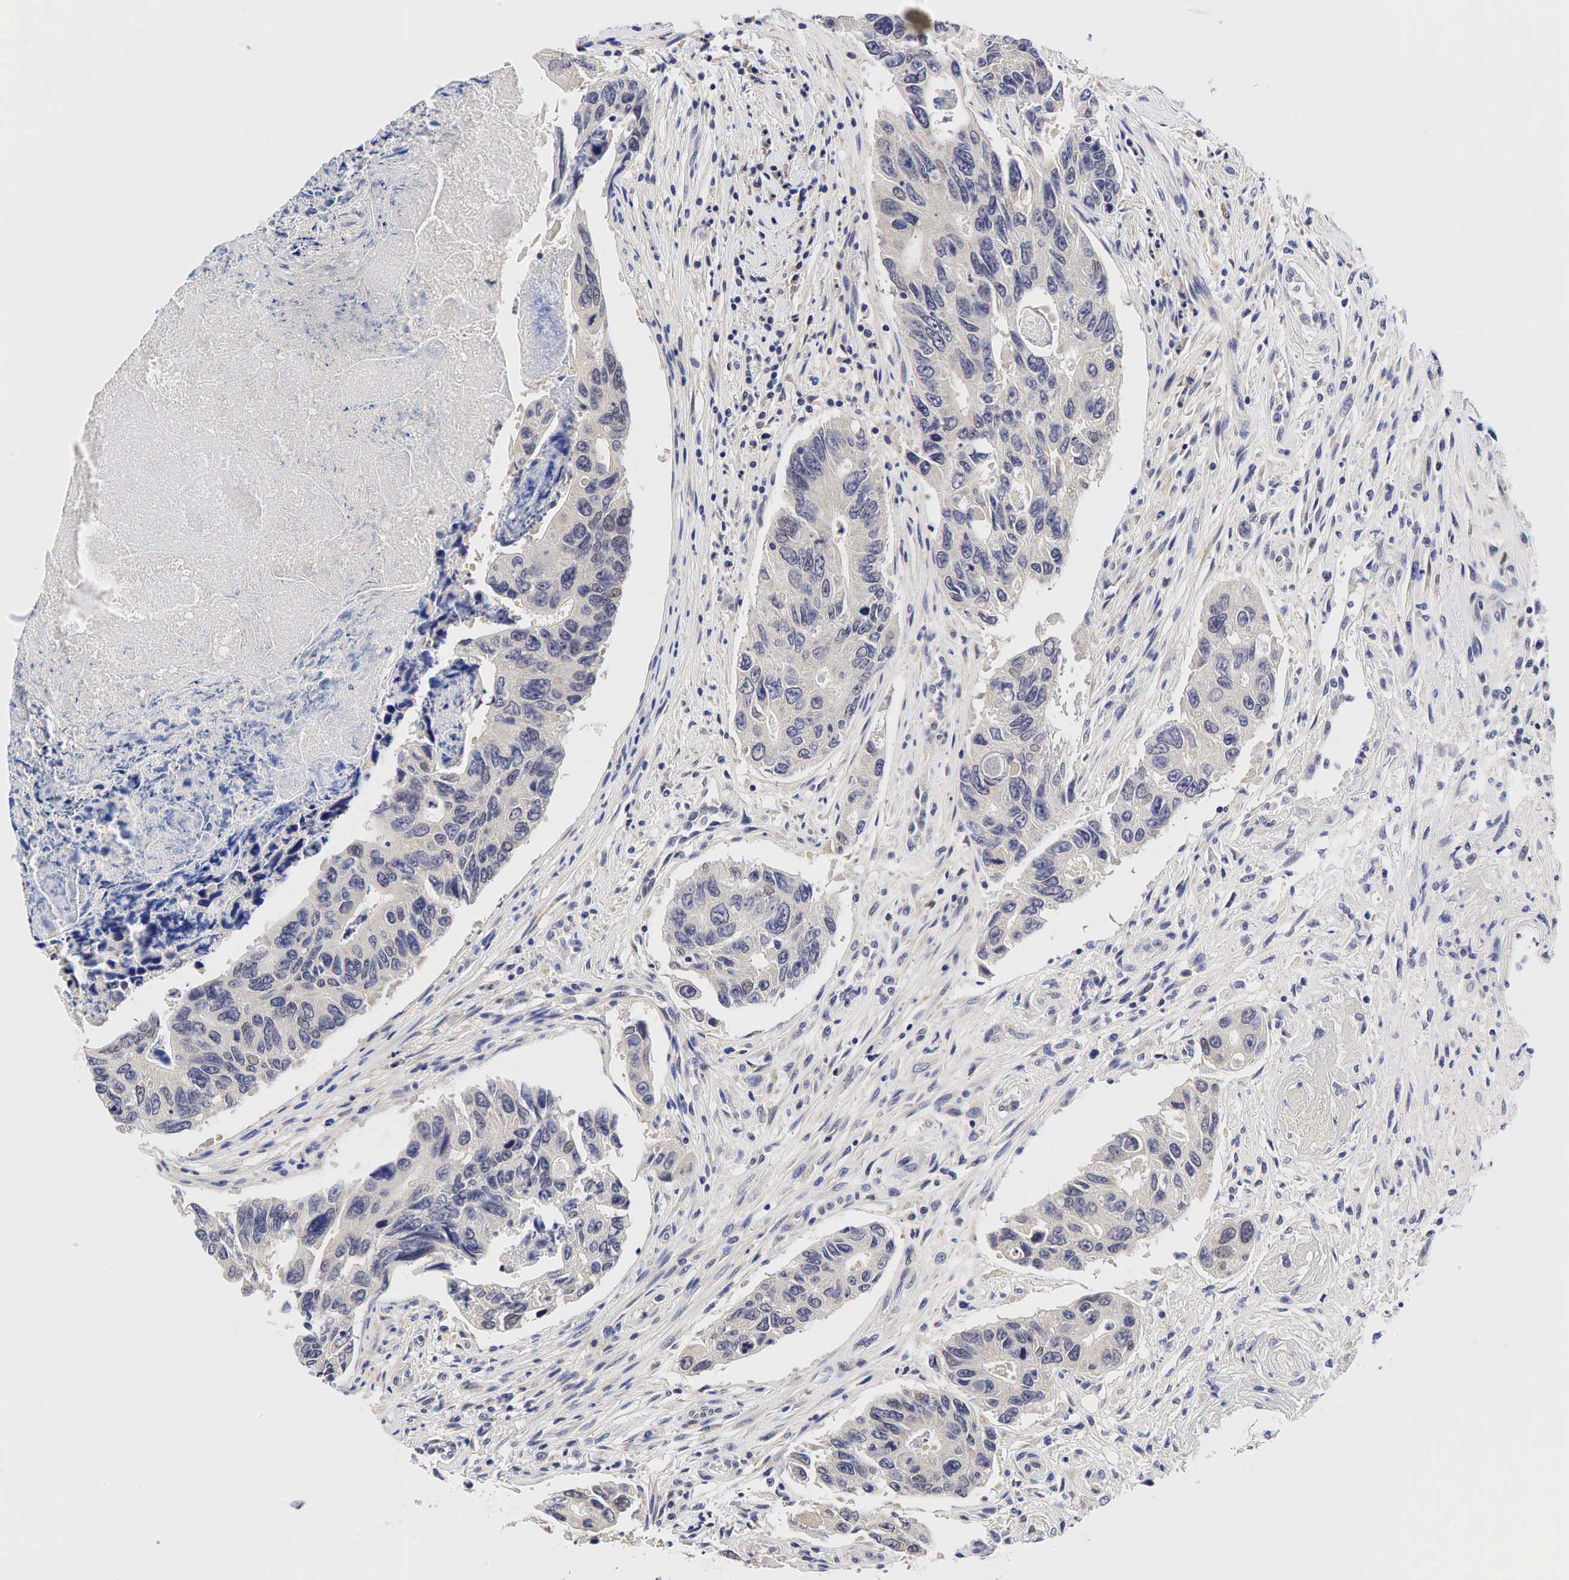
{"staining": {"intensity": "negative", "quantity": "none", "location": "none"}, "tissue": "colorectal cancer", "cell_type": "Tumor cells", "image_type": "cancer", "snomed": [{"axis": "morphology", "description": "Adenocarcinoma, NOS"}, {"axis": "topography", "description": "Colon"}], "caption": "Colorectal adenocarcinoma was stained to show a protein in brown. There is no significant positivity in tumor cells. (Stains: DAB immunohistochemistry (IHC) with hematoxylin counter stain, Microscopy: brightfield microscopy at high magnification).", "gene": "CCND1", "patient": {"sex": "female", "age": 86}}